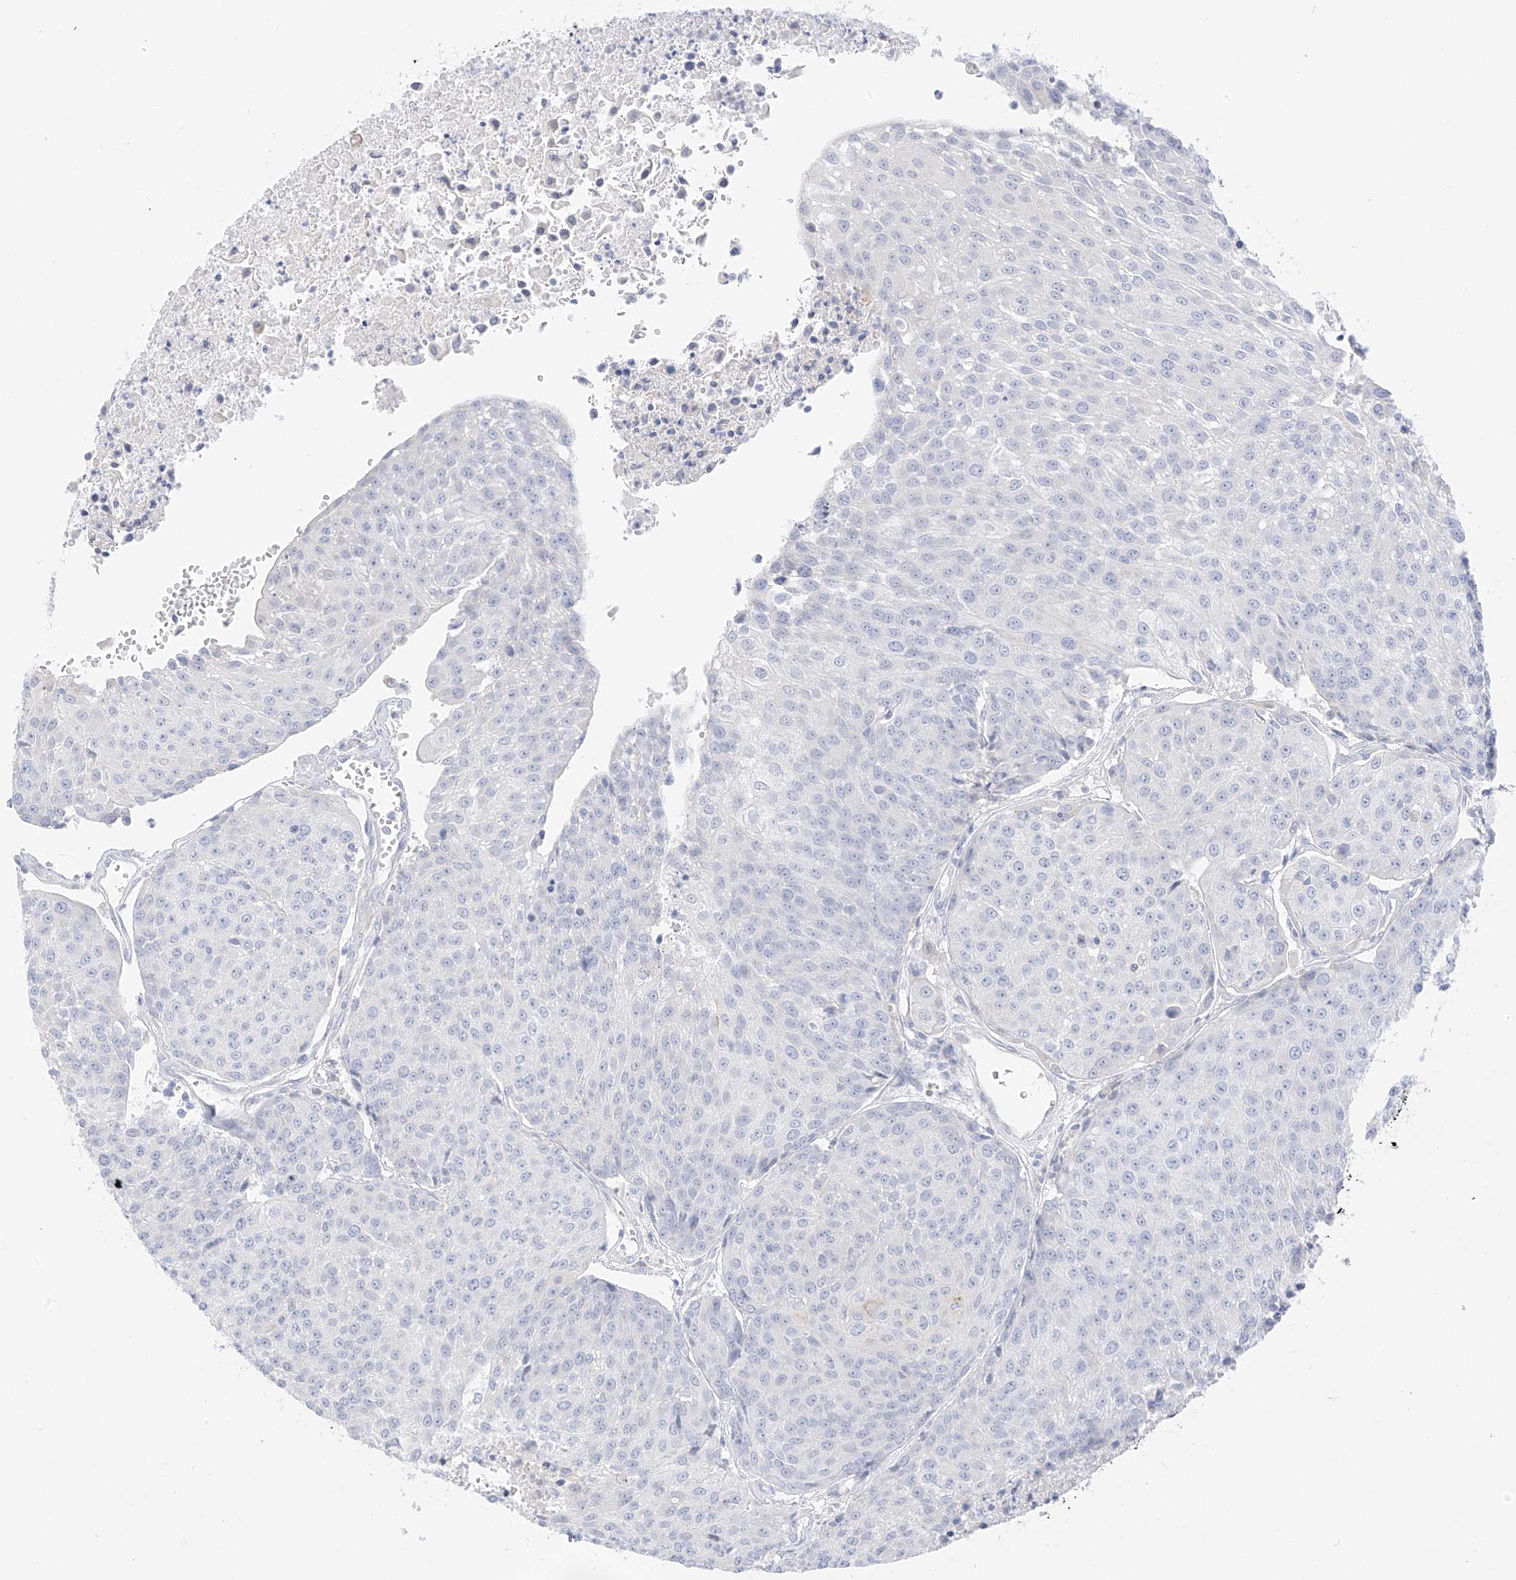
{"staining": {"intensity": "negative", "quantity": "none", "location": "none"}, "tissue": "urothelial cancer", "cell_type": "Tumor cells", "image_type": "cancer", "snomed": [{"axis": "morphology", "description": "Urothelial carcinoma, High grade"}, {"axis": "topography", "description": "Urinary bladder"}], "caption": "Immunohistochemistry histopathology image of neoplastic tissue: urothelial carcinoma (high-grade) stained with DAB shows no significant protein positivity in tumor cells.", "gene": "ST3GAL5", "patient": {"sex": "female", "age": 85}}